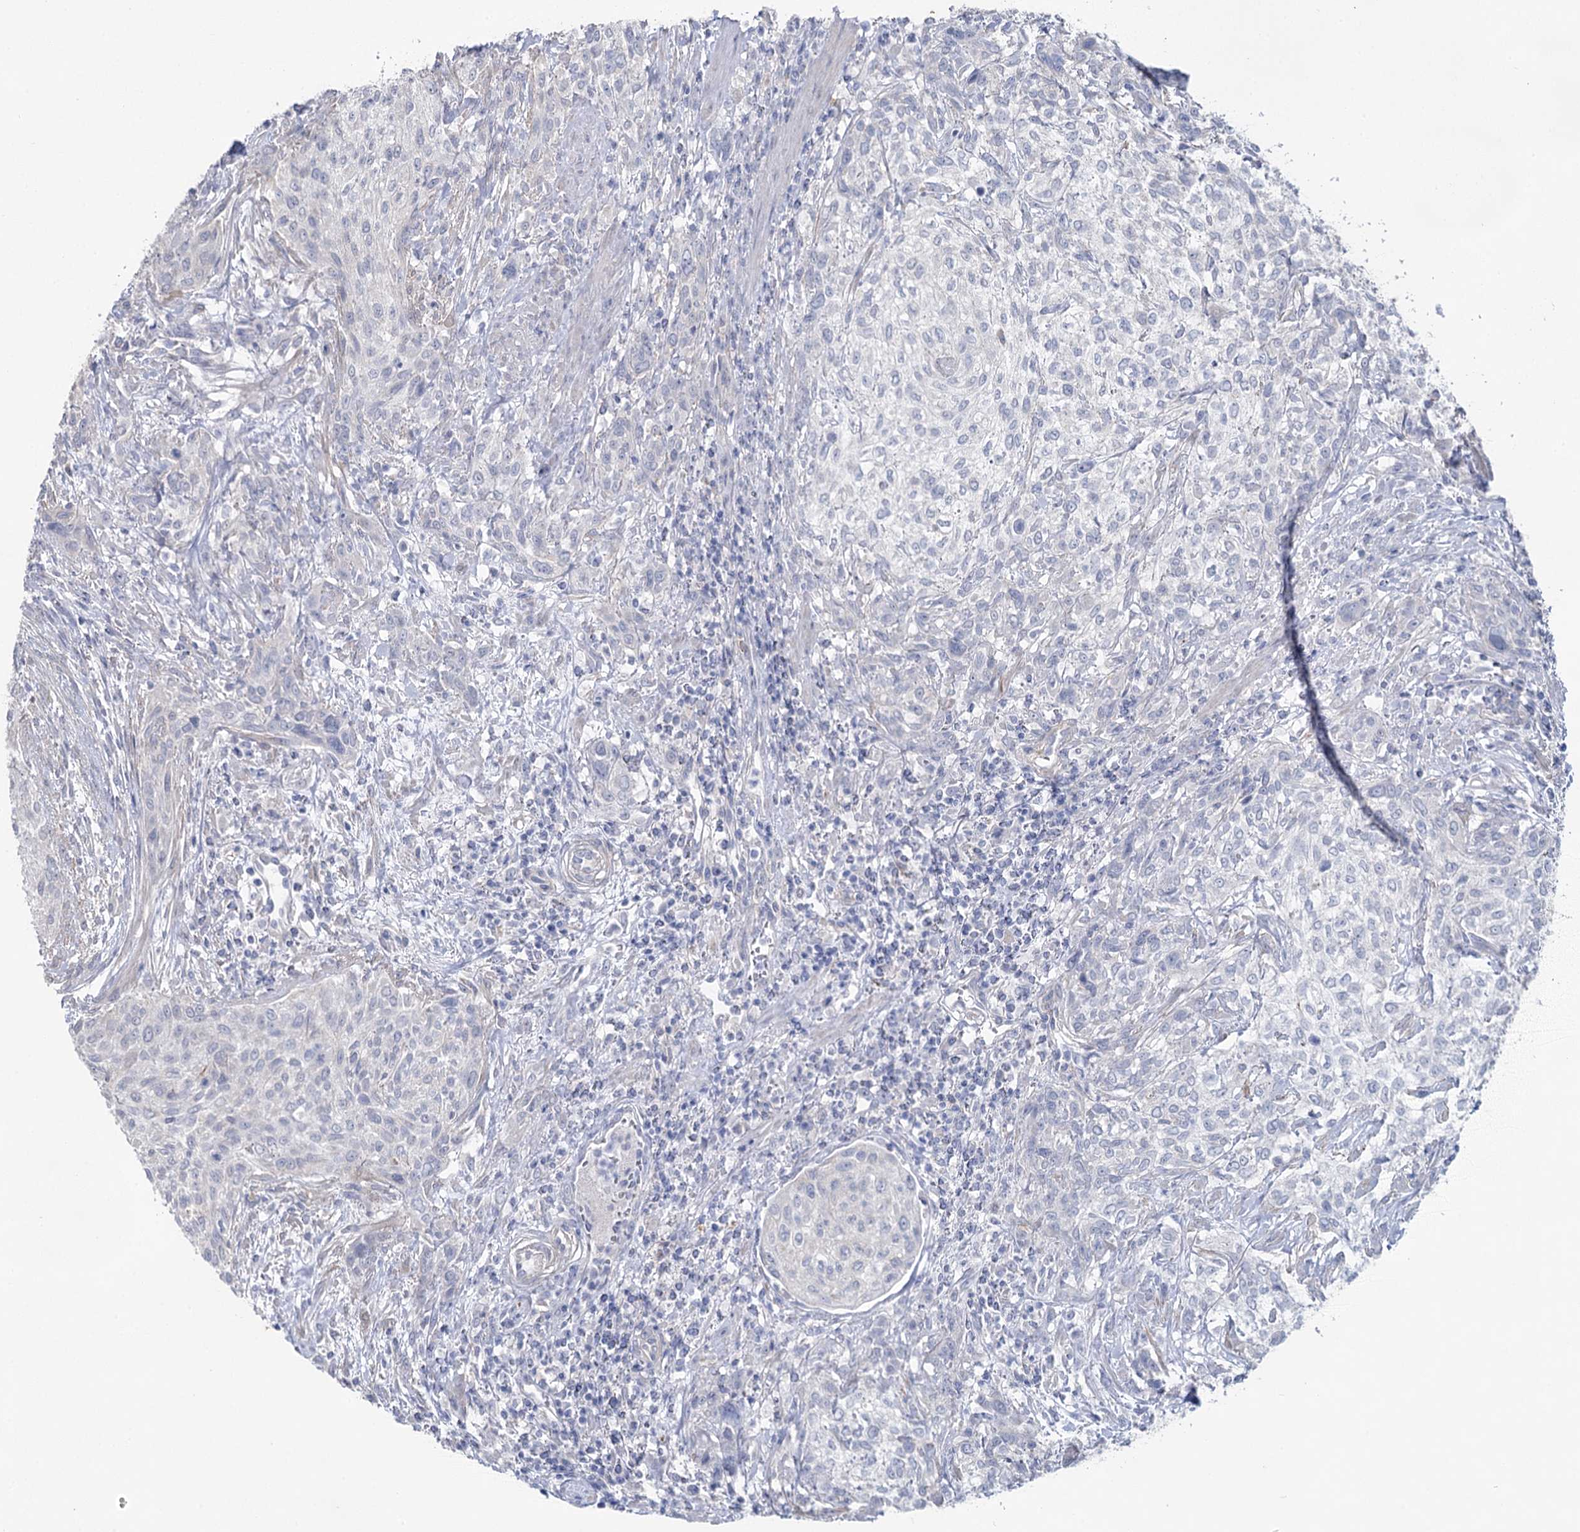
{"staining": {"intensity": "negative", "quantity": "none", "location": "none"}, "tissue": "urothelial cancer", "cell_type": "Tumor cells", "image_type": "cancer", "snomed": [{"axis": "morphology", "description": "Normal tissue, NOS"}, {"axis": "morphology", "description": "Urothelial carcinoma, NOS"}, {"axis": "topography", "description": "Urinary bladder"}, {"axis": "topography", "description": "Peripheral nerve tissue"}], "caption": "Tumor cells show no significant positivity in urothelial cancer.", "gene": "CCDC88A", "patient": {"sex": "male", "age": 35}}